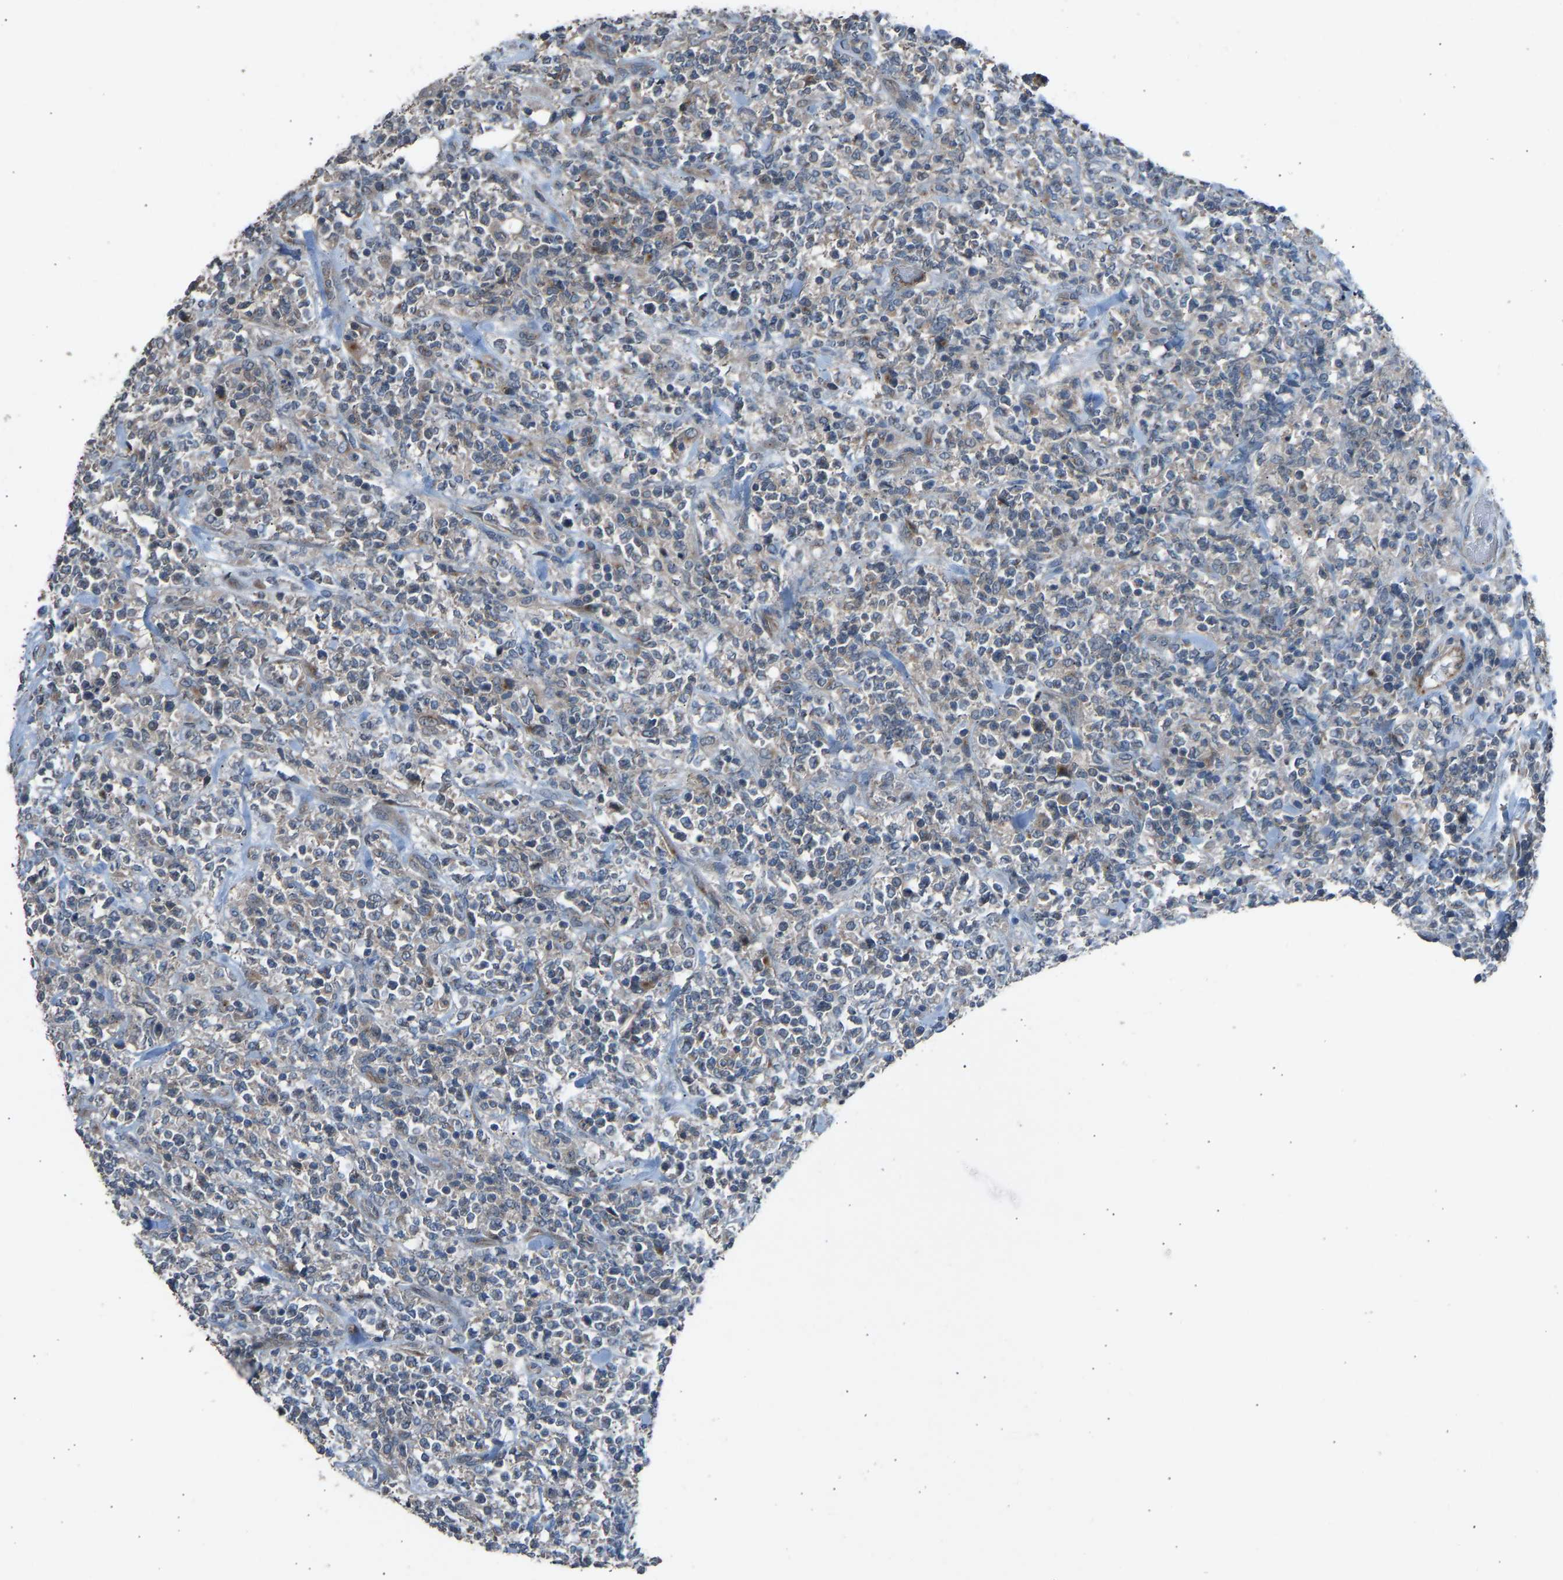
{"staining": {"intensity": "negative", "quantity": "none", "location": "none"}, "tissue": "lymphoma", "cell_type": "Tumor cells", "image_type": "cancer", "snomed": [{"axis": "morphology", "description": "Malignant lymphoma, non-Hodgkin's type, High grade"}, {"axis": "topography", "description": "Soft tissue"}], "caption": "Protein analysis of lymphoma demonstrates no significant expression in tumor cells.", "gene": "SLC43A1", "patient": {"sex": "male", "age": 18}}